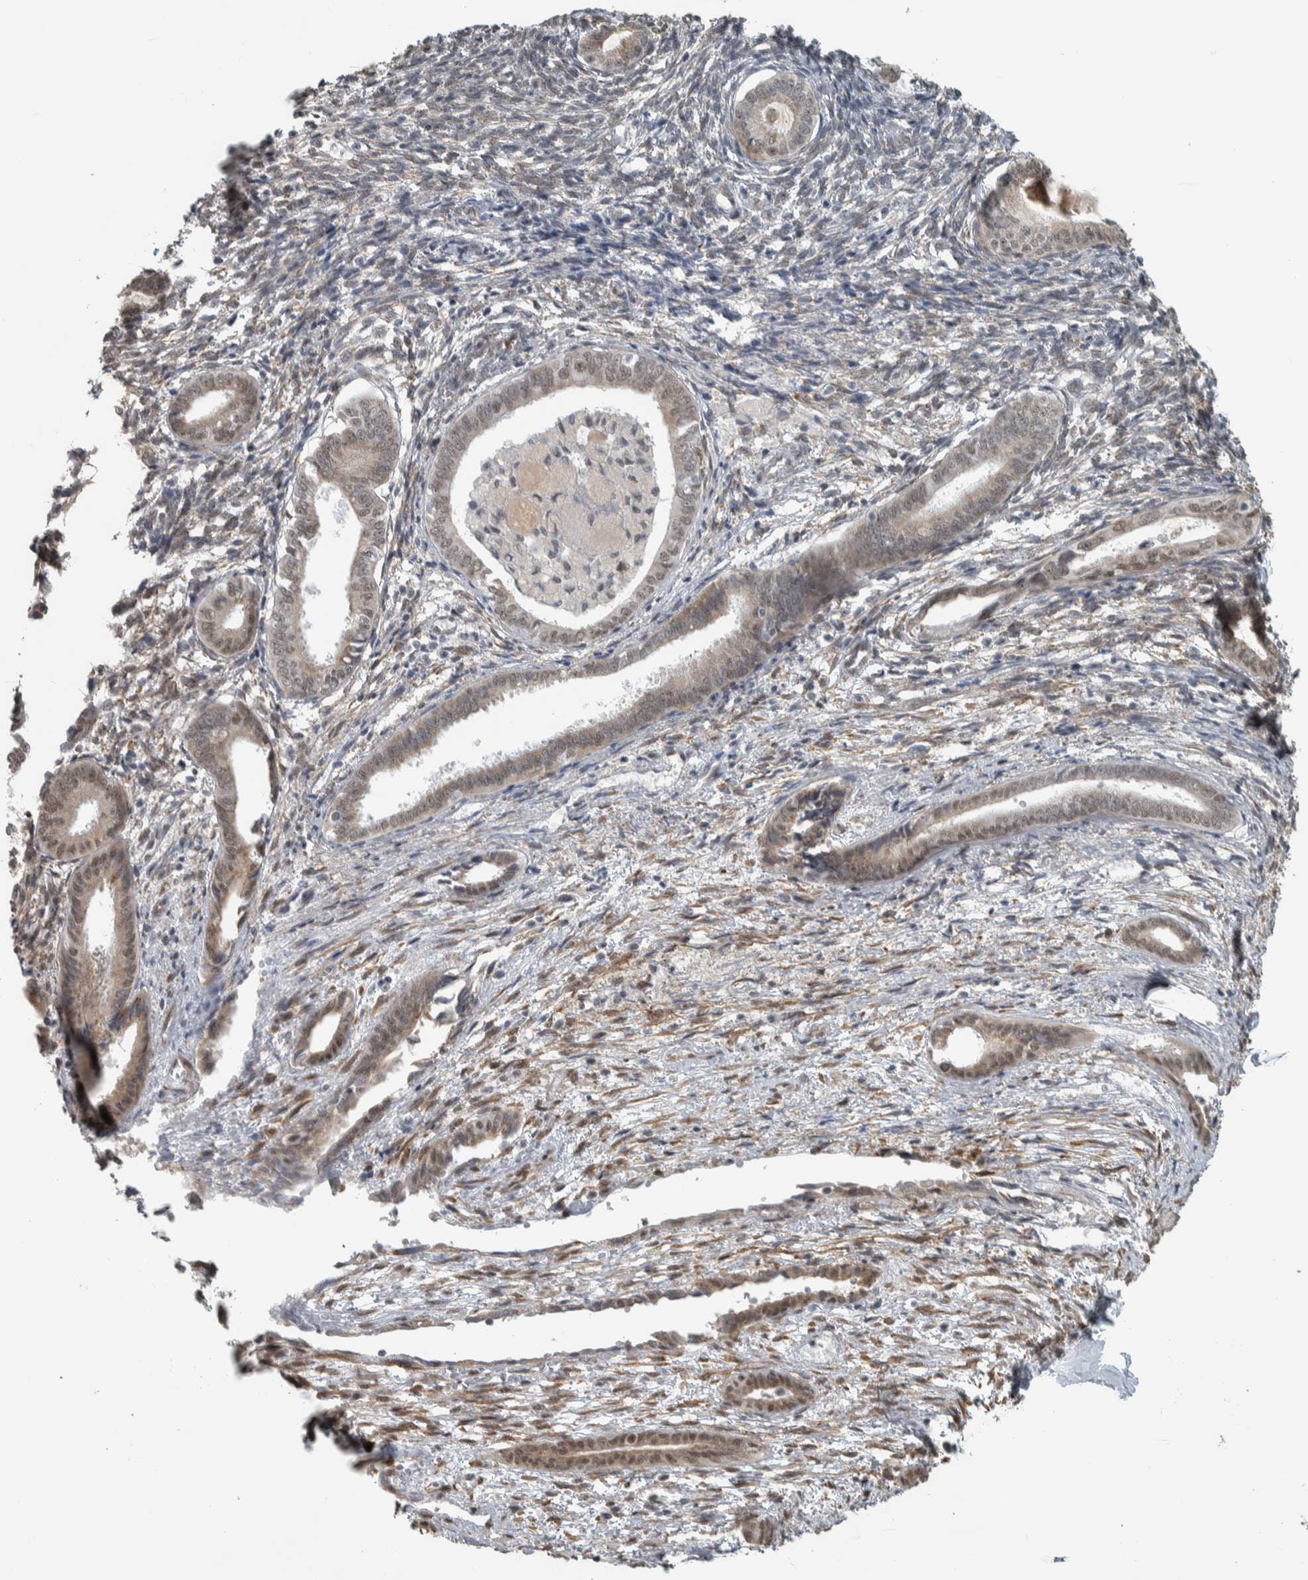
{"staining": {"intensity": "moderate", "quantity": "<25%", "location": "cytoplasmic/membranous,nuclear"}, "tissue": "endometrium", "cell_type": "Cells in endometrial stroma", "image_type": "normal", "snomed": [{"axis": "morphology", "description": "Normal tissue, NOS"}, {"axis": "topography", "description": "Endometrium"}], "caption": "Unremarkable endometrium exhibits moderate cytoplasmic/membranous,nuclear positivity in approximately <25% of cells in endometrial stroma.", "gene": "DDX42", "patient": {"sex": "female", "age": 56}}